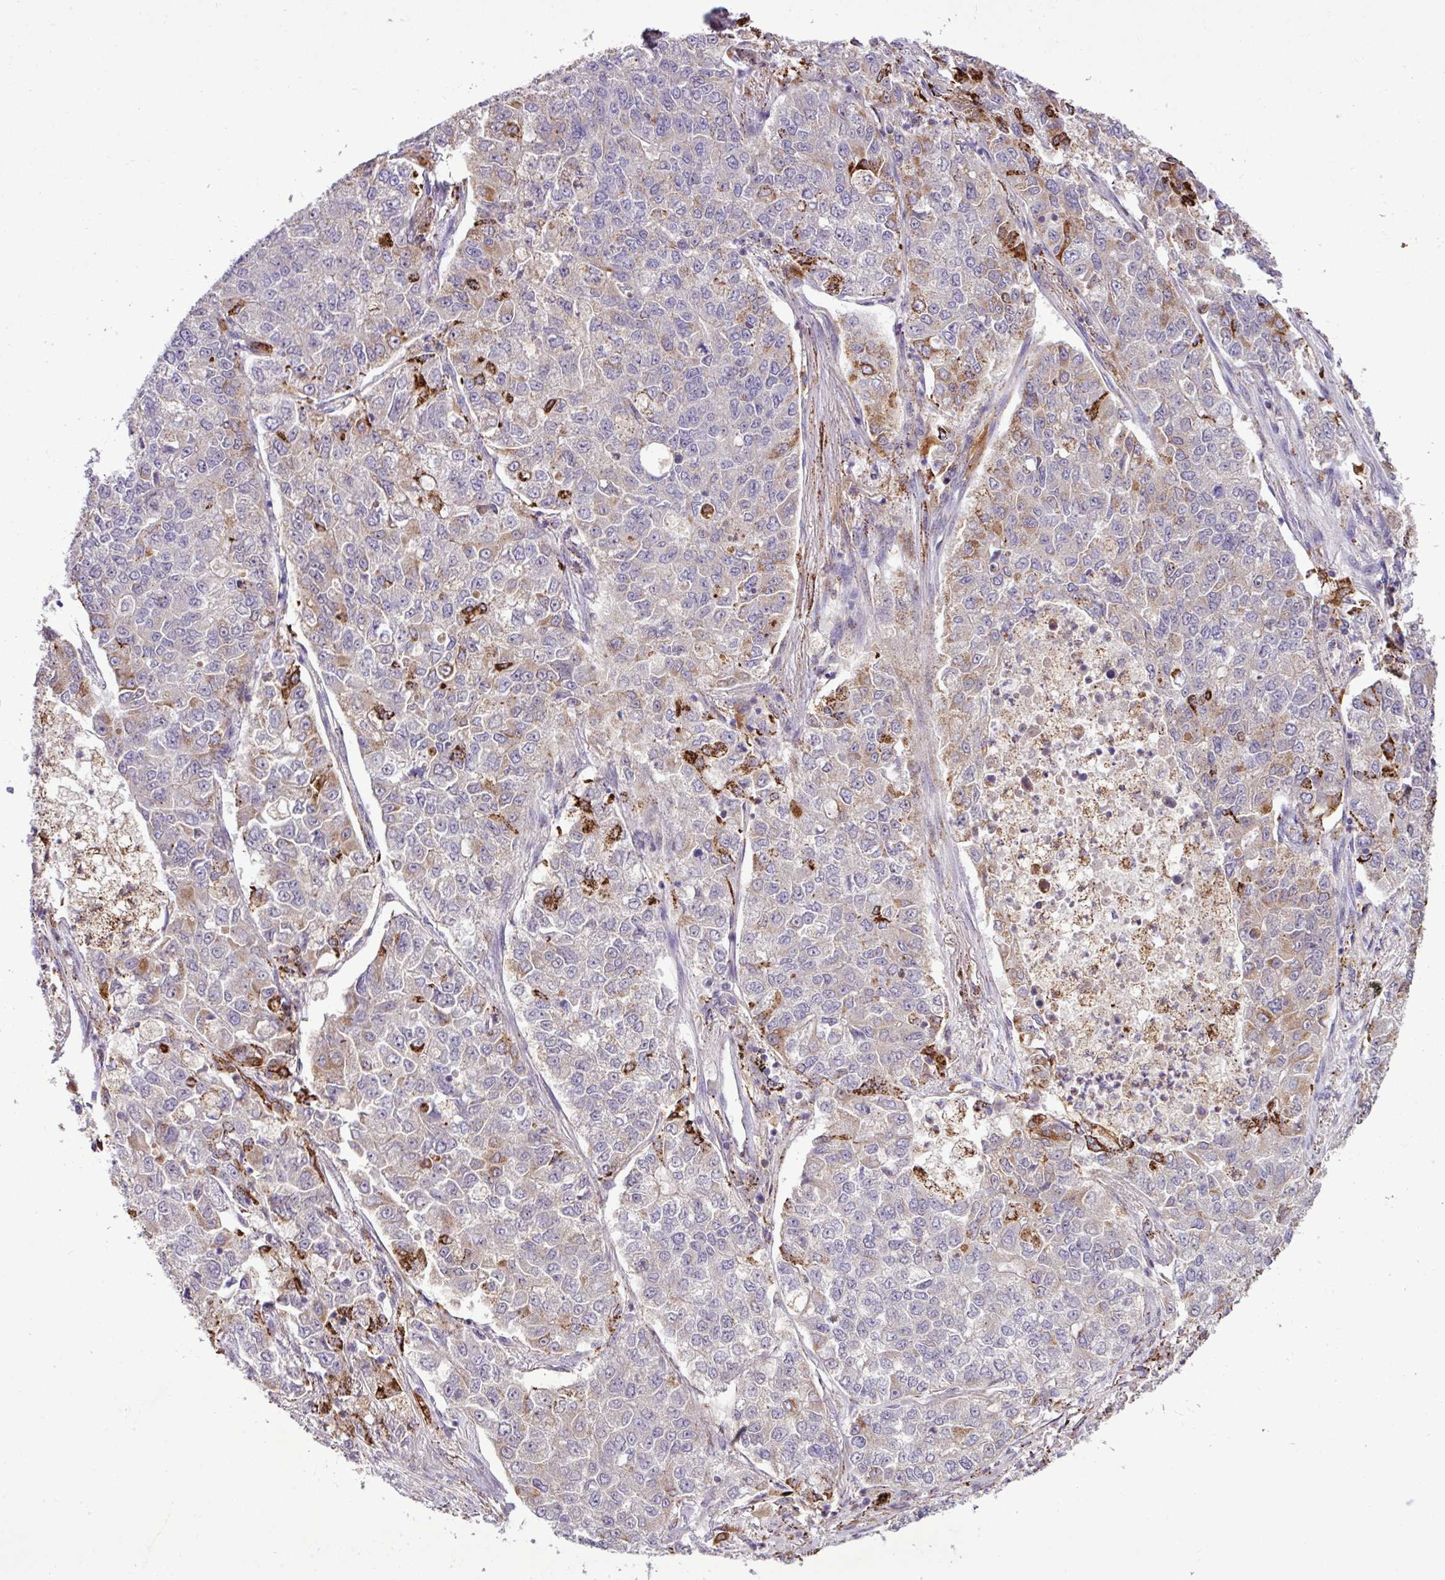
{"staining": {"intensity": "moderate", "quantity": "<25%", "location": "cytoplasmic/membranous"}, "tissue": "lung cancer", "cell_type": "Tumor cells", "image_type": "cancer", "snomed": [{"axis": "morphology", "description": "Adenocarcinoma, NOS"}, {"axis": "topography", "description": "Lung"}], "caption": "There is low levels of moderate cytoplasmic/membranous staining in tumor cells of adenocarcinoma (lung), as demonstrated by immunohistochemical staining (brown color).", "gene": "SGPP1", "patient": {"sex": "male", "age": 49}}